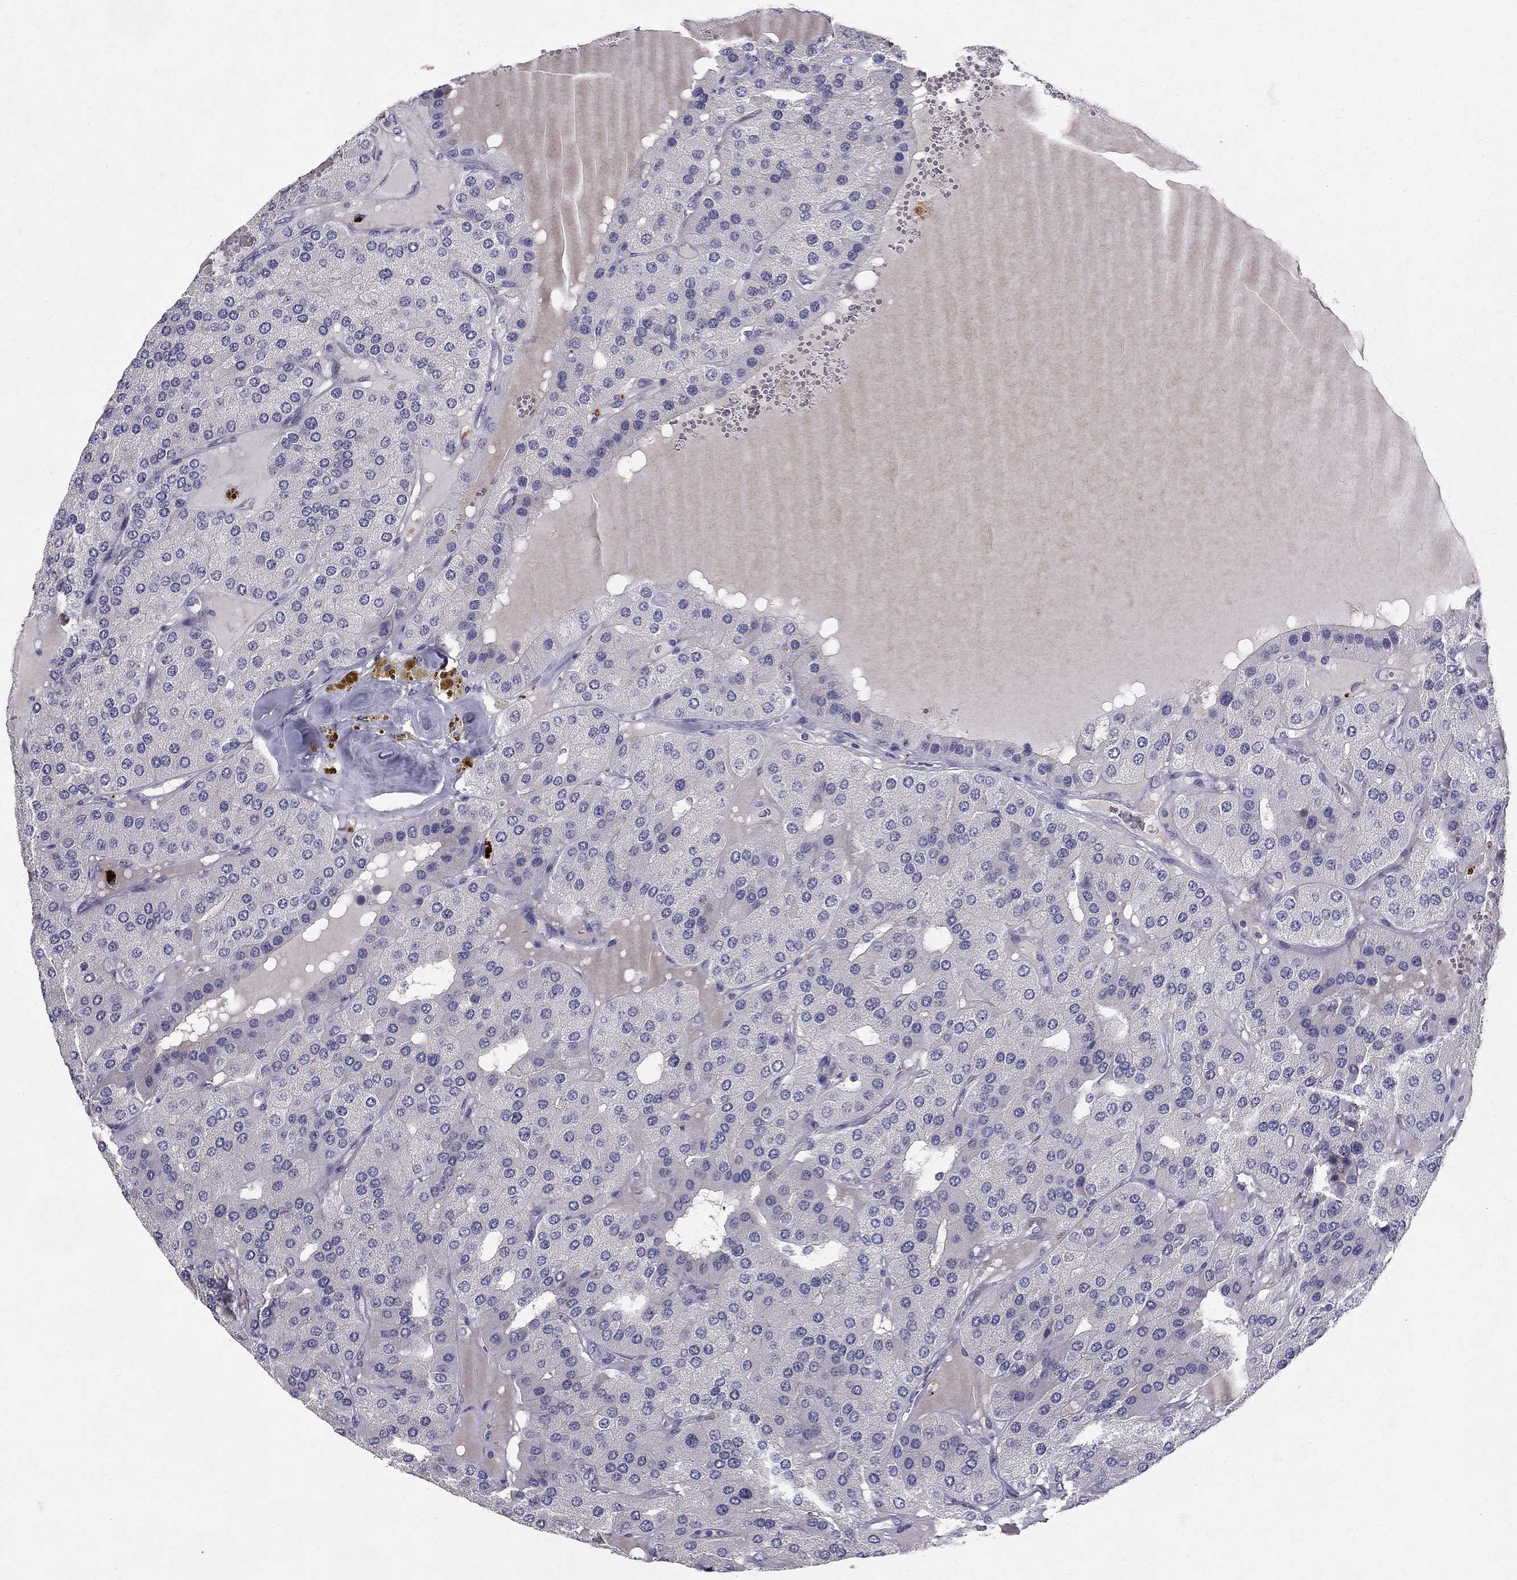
{"staining": {"intensity": "negative", "quantity": "none", "location": "none"}, "tissue": "parathyroid gland", "cell_type": "Glandular cells", "image_type": "normal", "snomed": [{"axis": "morphology", "description": "Normal tissue, NOS"}, {"axis": "morphology", "description": "Adenoma, NOS"}, {"axis": "topography", "description": "Parathyroid gland"}], "caption": "Image shows no significant protein expression in glandular cells of unremarkable parathyroid gland.", "gene": "CLIC6", "patient": {"sex": "female", "age": 86}}